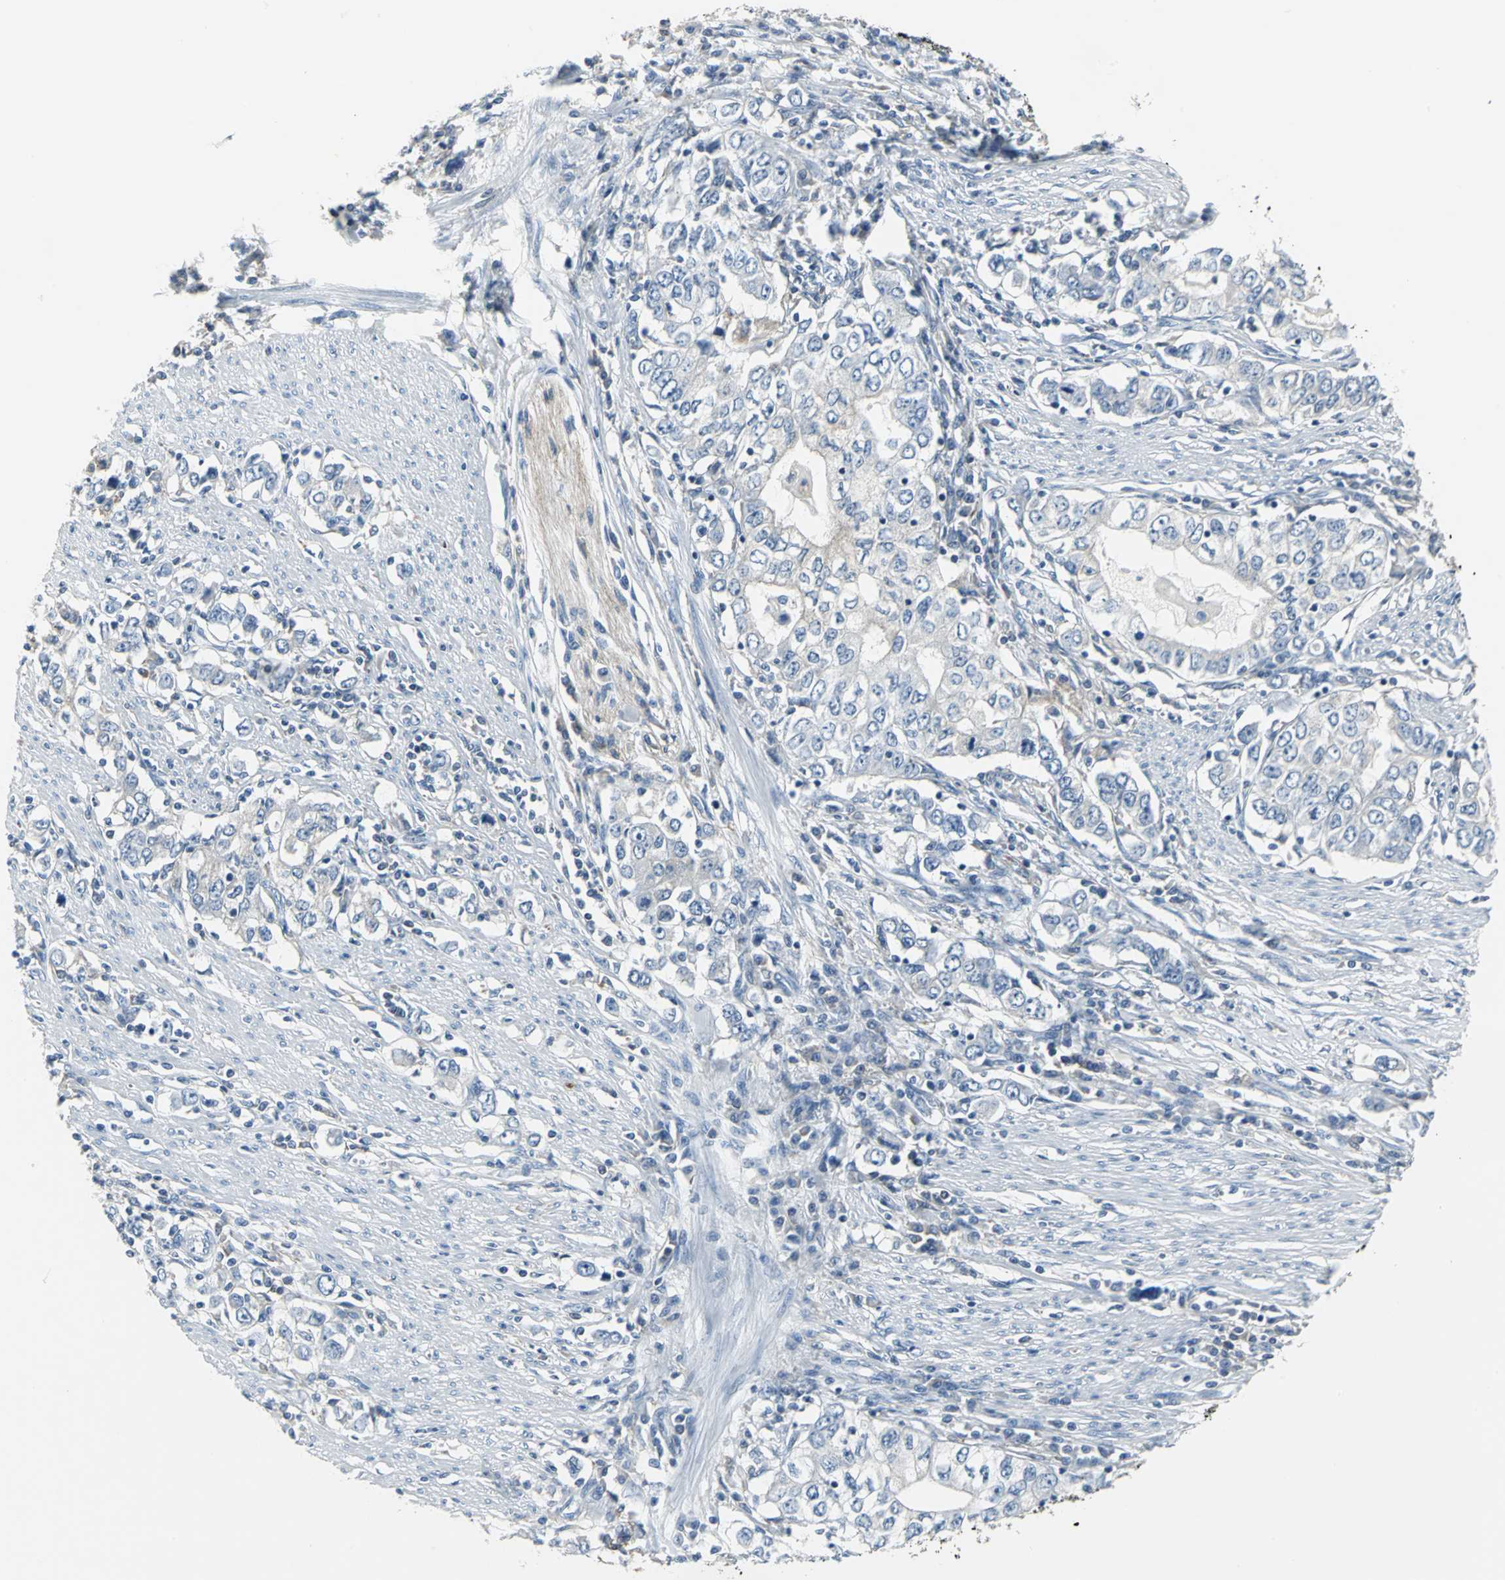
{"staining": {"intensity": "weak", "quantity": "<25%", "location": "cytoplasmic/membranous"}, "tissue": "stomach cancer", "cell_type": "Tumor cells", "image_type": "cancer", "snomed": [{"axis": "morphology", "description": "Adenocarcinoma, NOS"}, {"axis": "topography", "description": "Stomach, lower"}], "caption": "Tumor cells show no significant expression in stomach cancer.", "gene": "IQGAP2", "patient": {"sex": "female", "age": 72}}